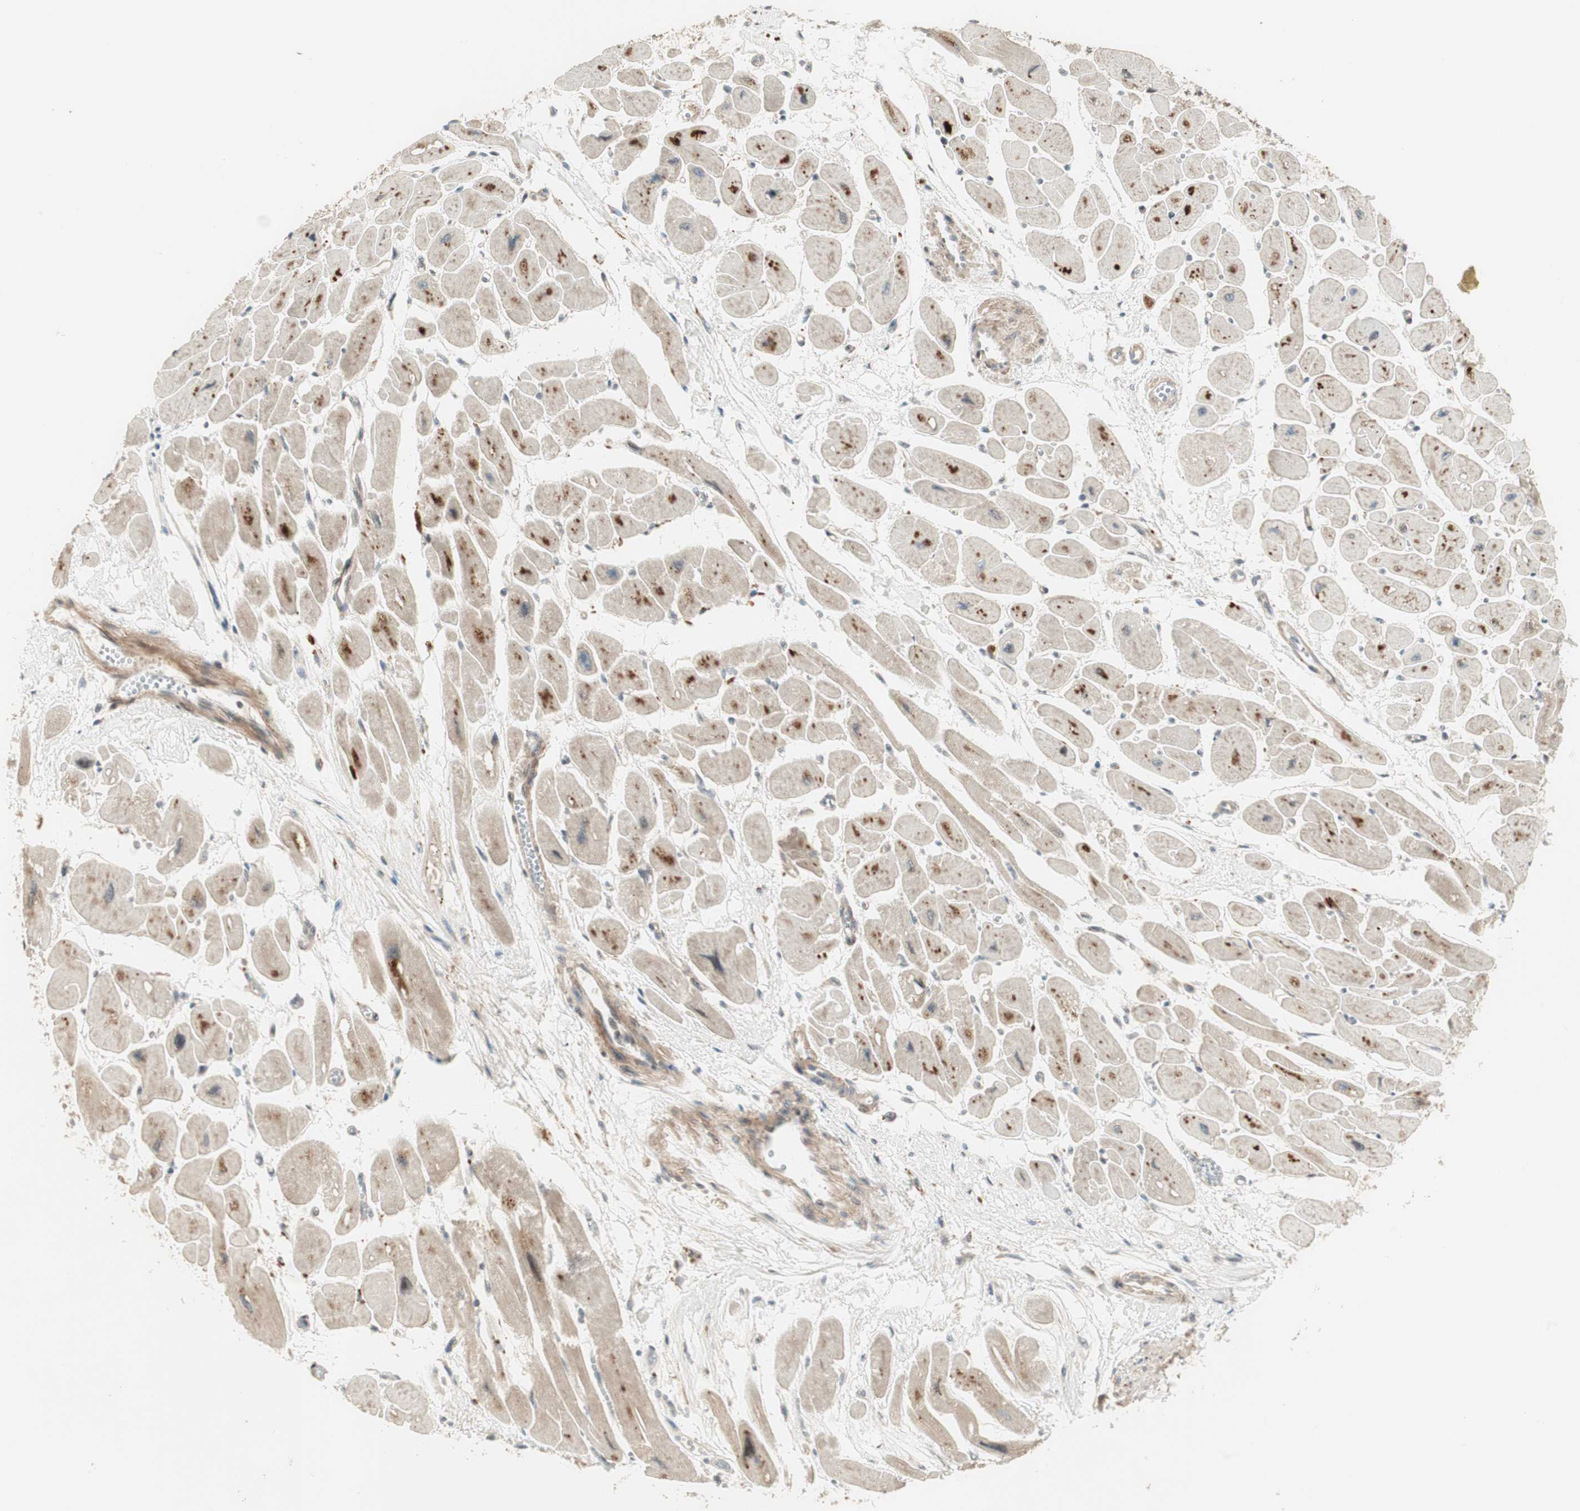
{"staining": {"intensity": "strong", "quantity": "25%-75%", "location": "cytoplasmic/membranous"}, "tissue": "heart muscle", "cell_type": "Cardiomyocytes", "image_type": "normal", "snomed": [{"axis": "morphology", "description": "Normal tissue, NOS"}, {"axis": "topography", "description": "Heart"}], "caption": "Immunohistochemistry micrograph of benign human heart muscle stained for a protein (brown), which displays high levels of strong cytoplasmic/membranous positivity in approximately 25%-75% of cardiomyocytes.", "gene": "SFRP1", "patient": {"sex": "female", "age": 54}}